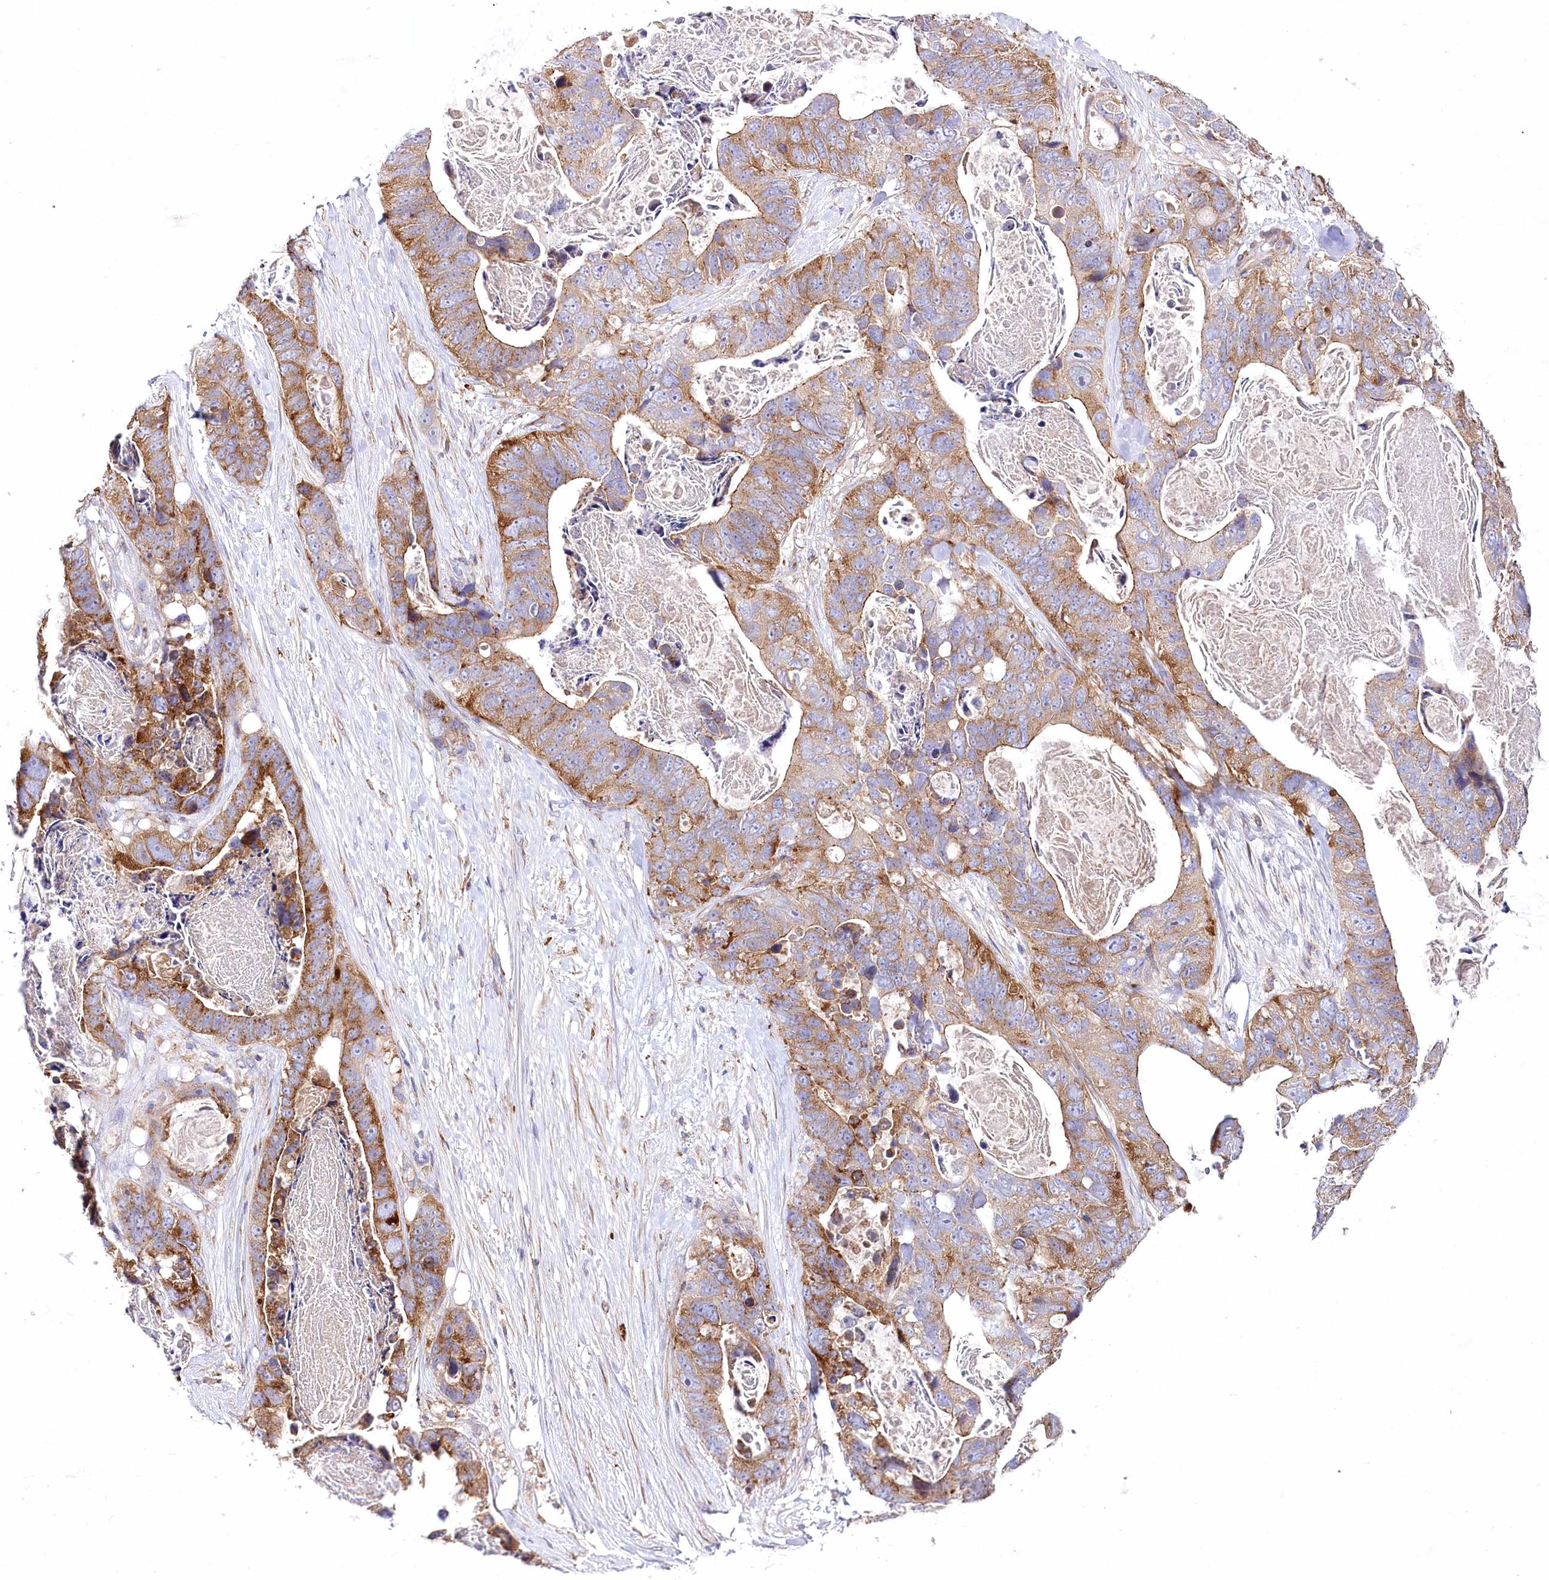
{"staining": {"intensity": "moderate", "quantity": ">75%", "location": "cytoplasmic/membranous"}, "tissue": "stomach cancer", "cell_type": "Tumor cells", "image_type": "cancer", "snomed": [{"axis": "morphology", "description": "Adenocarcinoma, NOS"}, {"axis": "topography", "description": "Stomach"}], "caption": "Human adenocarcinoma (stomach) stained for a protein (brown) displays moderate cytoplasmic/membranous positive expression in about >75% of tumor cells.", "gene": "STX6", "patient": {"sex": "female", "age": 89}}